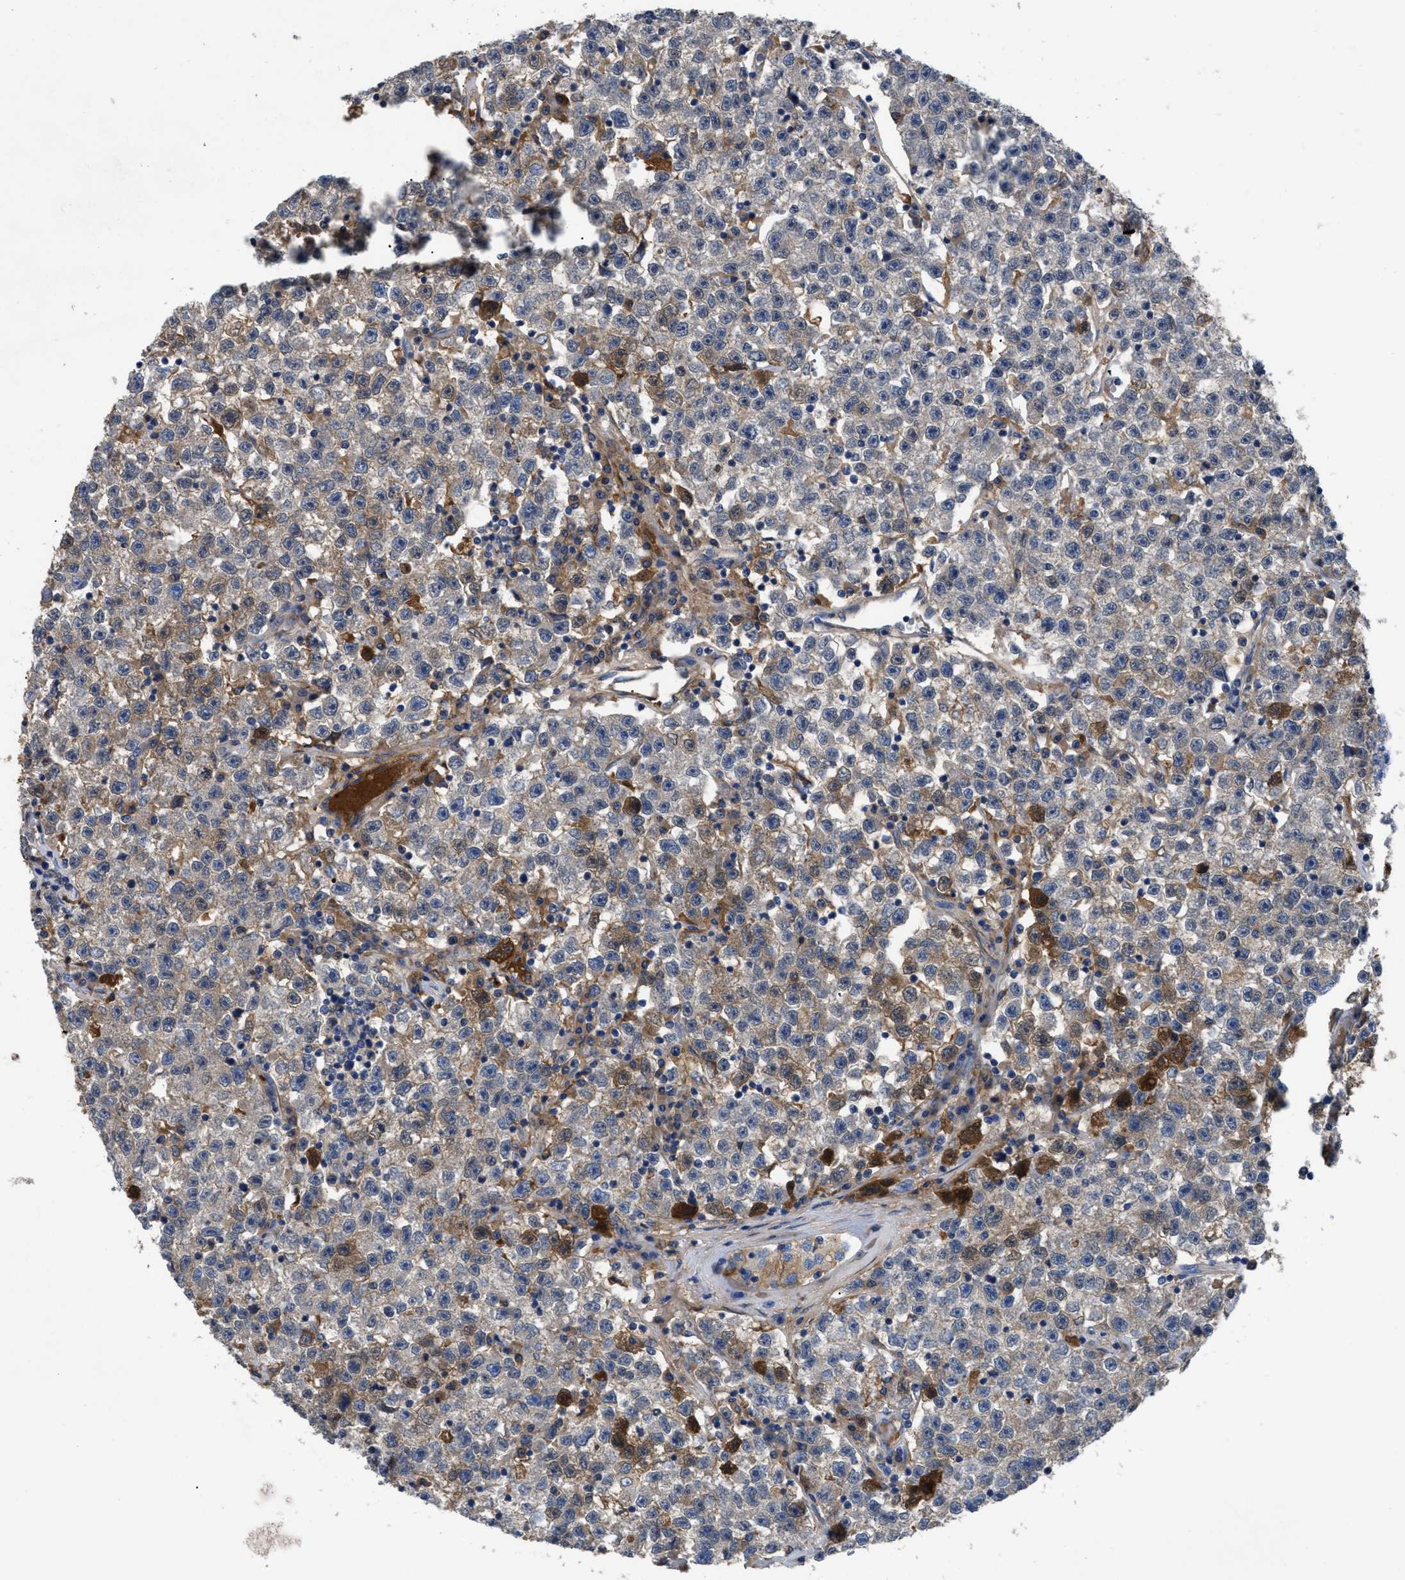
{"staining": {"intensity": "moderate", "quantity": ">75%", "location": "cytoplasmic/membranous"}, "tissue": "testis cancer", "cell_type": "Tumor cells", "image_type": "cancer", "snomed": [{"axis": "morphology", "description": "Seminoma, NOS"}, {"axis": "topography", "description": "Testis"}], "caption": "Tumor cells show medium levels of moderate cytoplasmic/membranous positivity in approximately >75% of cells in human seminoma (testis).", "gene": "SERPINA6", "patient": {"sex": "male", "age": 22}}